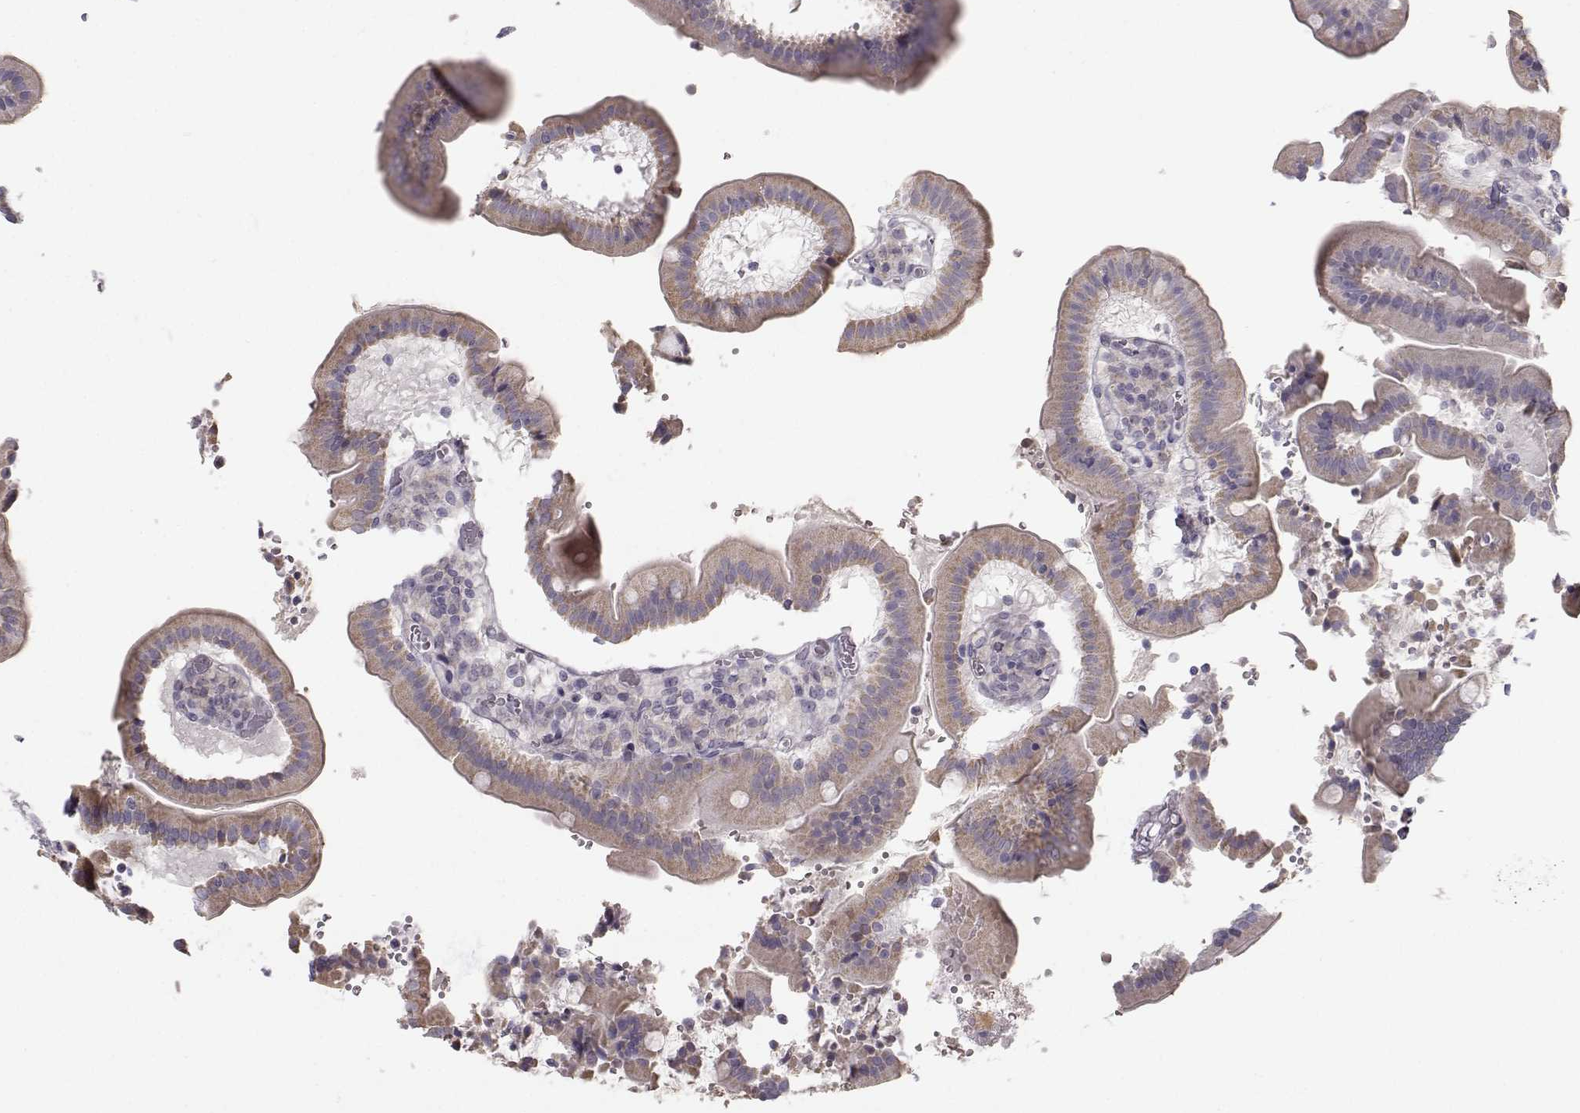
{"staining": {"intensity": "moderate", "quantity": "<25%", "location": "cytoplasmic/membranous"}, "tissue": "duodenum", "cell_type": "Glandular cells", "image_type": "normal", "snomed": [{"axis": "morphology", "description": "Normal tissue, NOS"}, {"axis": "topography", "description": "Duodenum"}], "caption": "Immunohistochemistry (IHC) image of normal duodenum: duodenum stained using immunohistochemistry (IHC) demonstrates low levels of moderate protein expression localized specifically in the cytoplasmic/membranous of glandular cells, appearing as a cytoplasmic/membranous brown color.", "gene": "ZNF185", "patient": {"sex": "female", "age": 62}}